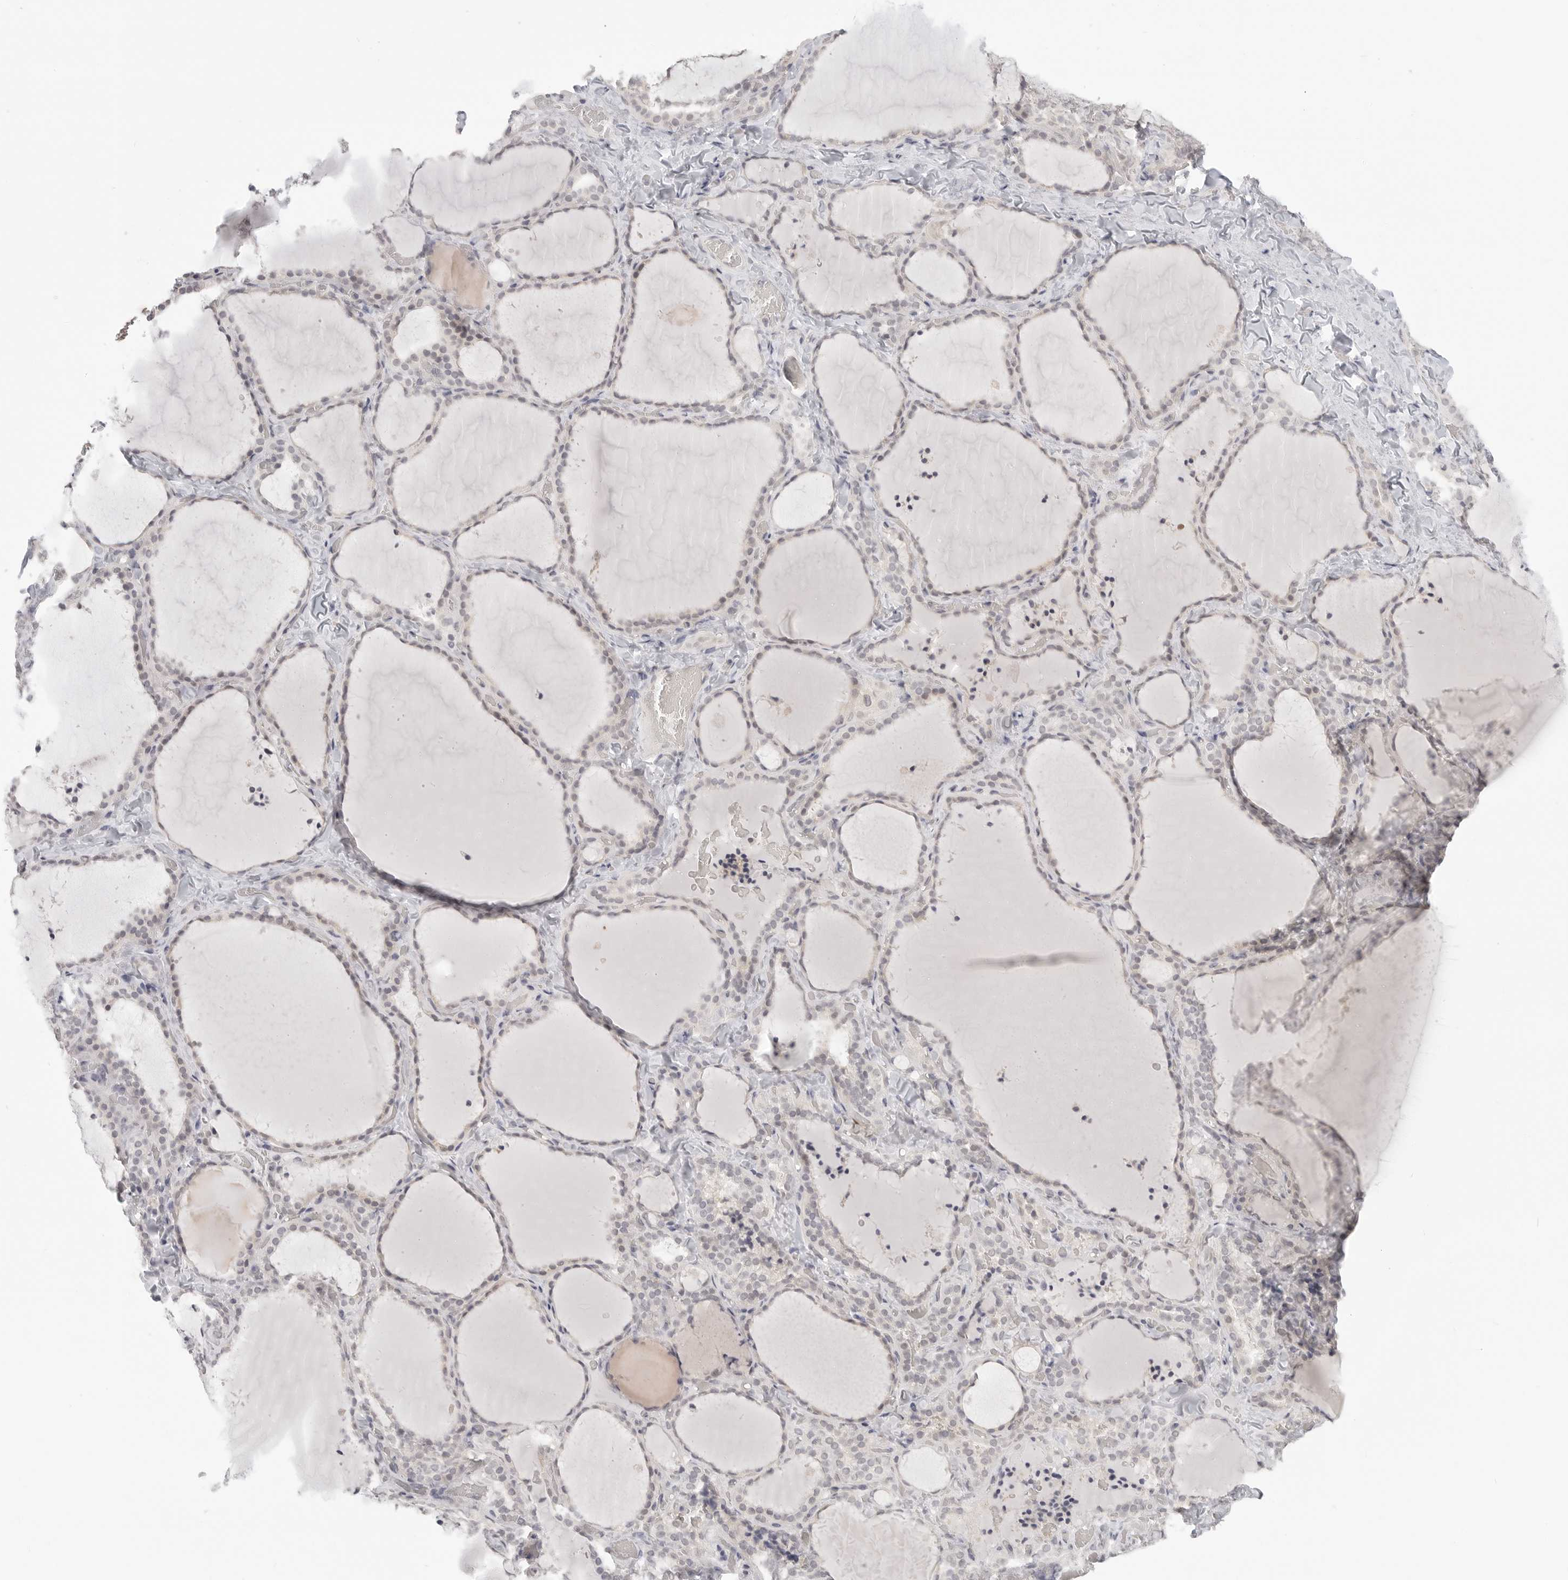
{"staining": {"intensity": "negative", "quantity": "none", "location": "none"}, "tissue": "thyroid gland", "cell_type": "Glandular cells", "image_type": "normal", "snomed": [{"axis": "morphology", "description": "Normal tissue, NOS"}, {"axis": "topography", "description": "Thyroid gland"}], "caption": "An immunohistochemistry image of normal thyroid gland is shown. There is no staining in glandular cells of thyroid gland.", "gene": "KLK11", "patient": {"sex": "female", "age": 22}}